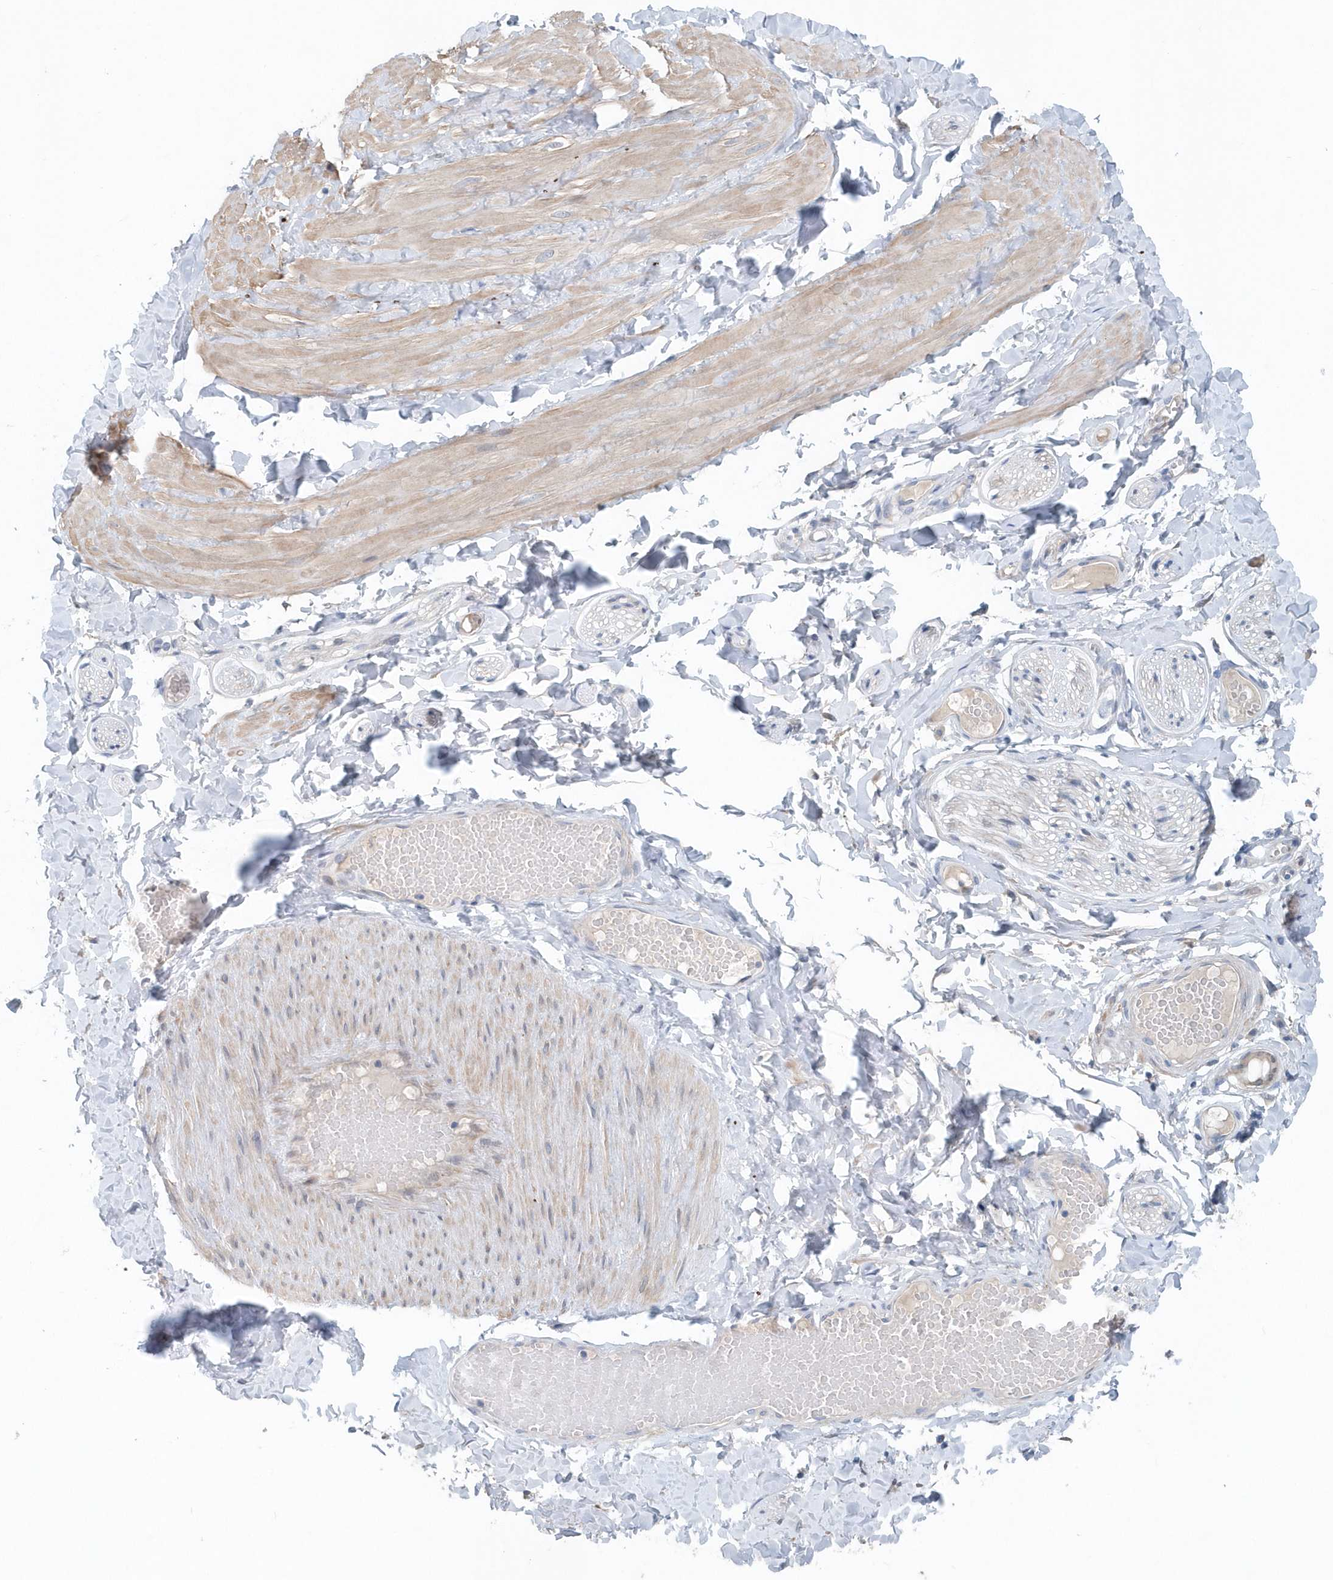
{"staining": {"intensity": "negative", "quantity": "none", "location": "none"}, "tissue": "adipose tissue", "cell_type": "Adipocytes", "image_type": "normal", "snomed": [{"axis": "morphology", "description": "Normal tissue, NOS"}, {"axis": "topography", "description": "Adipose tissue"}, {"axis": "topography", "description": "Vascular tissue"}, {"axis": "topography", "description": "Peripheral nerve tissue"}], "caption": "This is an immunohistochemistry image of normal adipose tissue. There is no positivity in adipocytes.", "gene": "PFN2", "patient": {"sex": "male", "age": 25}}